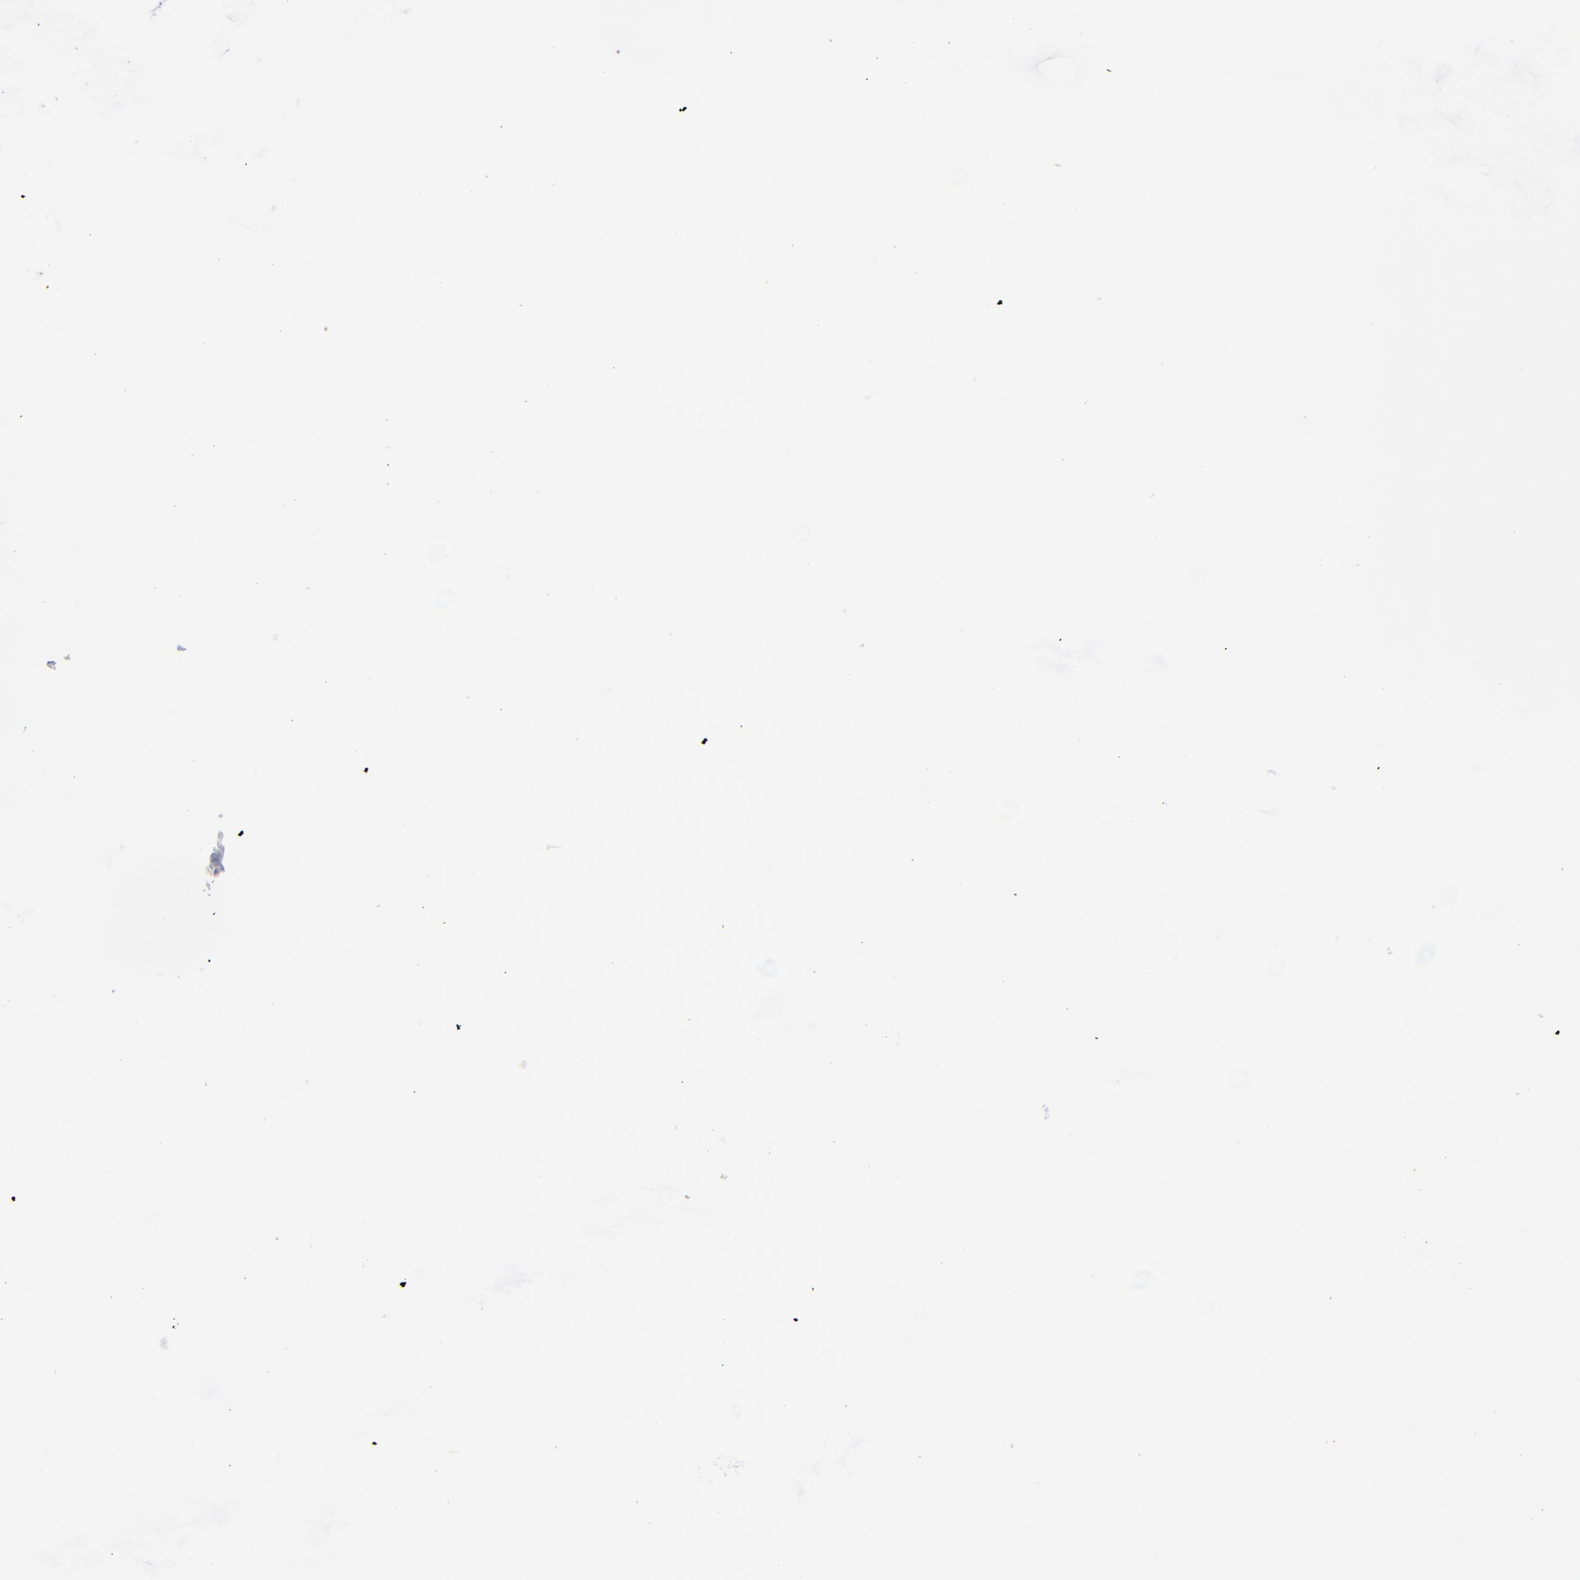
{"staining": {"intensity": "negative", "quantity": "none", "location": "none"}, "tissue": "pancreatic cancer", "cell_type": "Tumor cells", "image_type": "cancer", "snomed": [{"axis": "morphology", "description": "Normal tissue, NOS"}, {"axis": "topography", "description": "Pancreas"}], "caption": "Immunohistochemistry of pancreatic cancer exhibits no positivity in tumor cells.", "gene": "NUP88", "patient": {"sex": "male", "age": 42}}